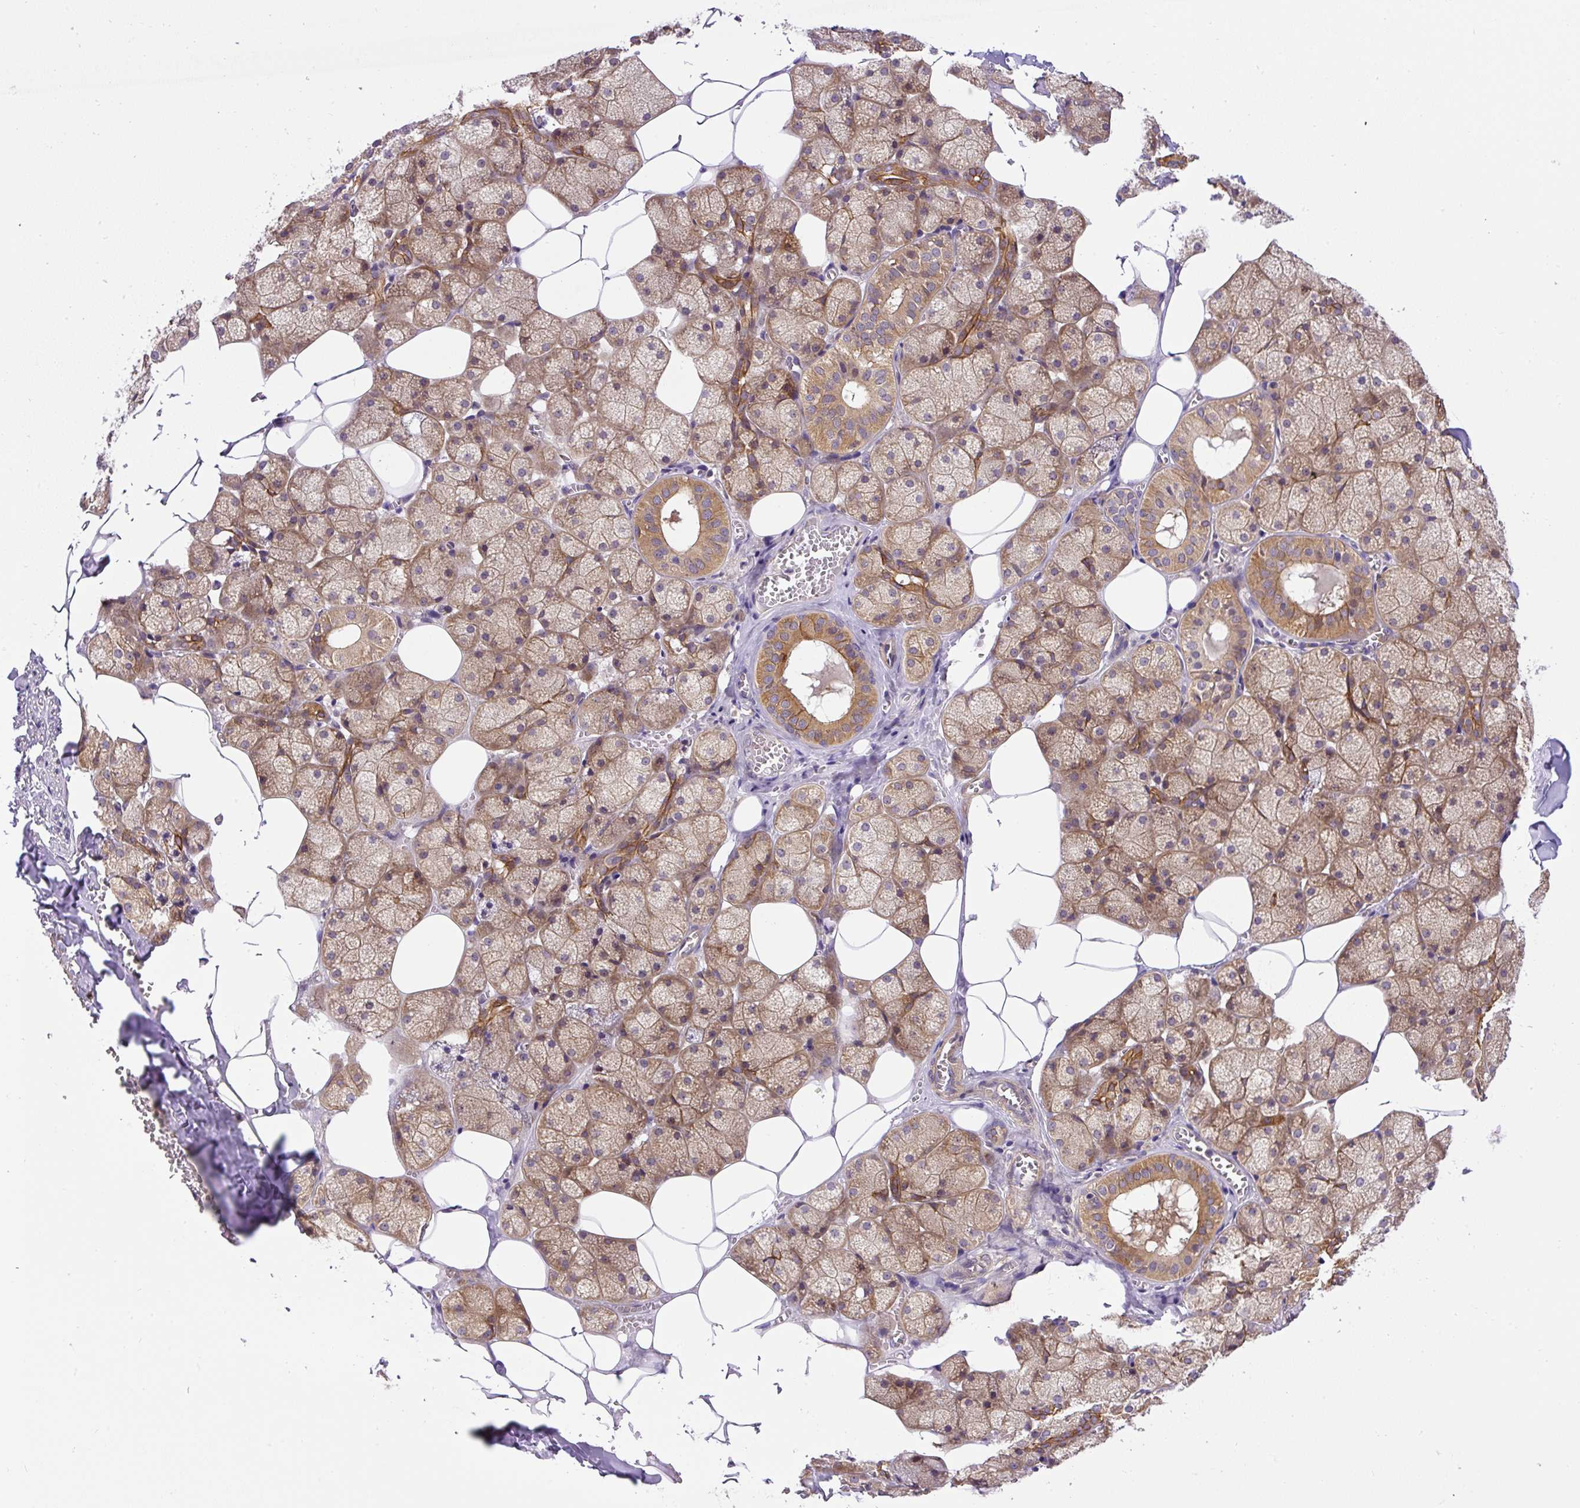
{"staining": {"intensity": "moderate", "quantity": ">75%", "location": "cytoplasmic/membranous"}, "tissue": "salivary gland", "cell_type": "Glandular cells", "image_type": "normal", "snomed": [{"axis": "morphology", "description": "Normal tissue, NOS"}, {"axis": "topography", "description": "Salivary gland"}, {"axis": "topography", "description": "Peripheral nerve tissue"}], "caption": "Moderate cytoplasmic/membranous protein staining is seen in about >75% of glandular cells in salivary gland. The protein is stained brown, and the nuclei are stained in blue (DAB (3,3'-diaminobenzidine) IHC with brightfield microscopy, high magnification).", "gene": "CCDC28A", "patient": {"sex": "male", "age": 38}}